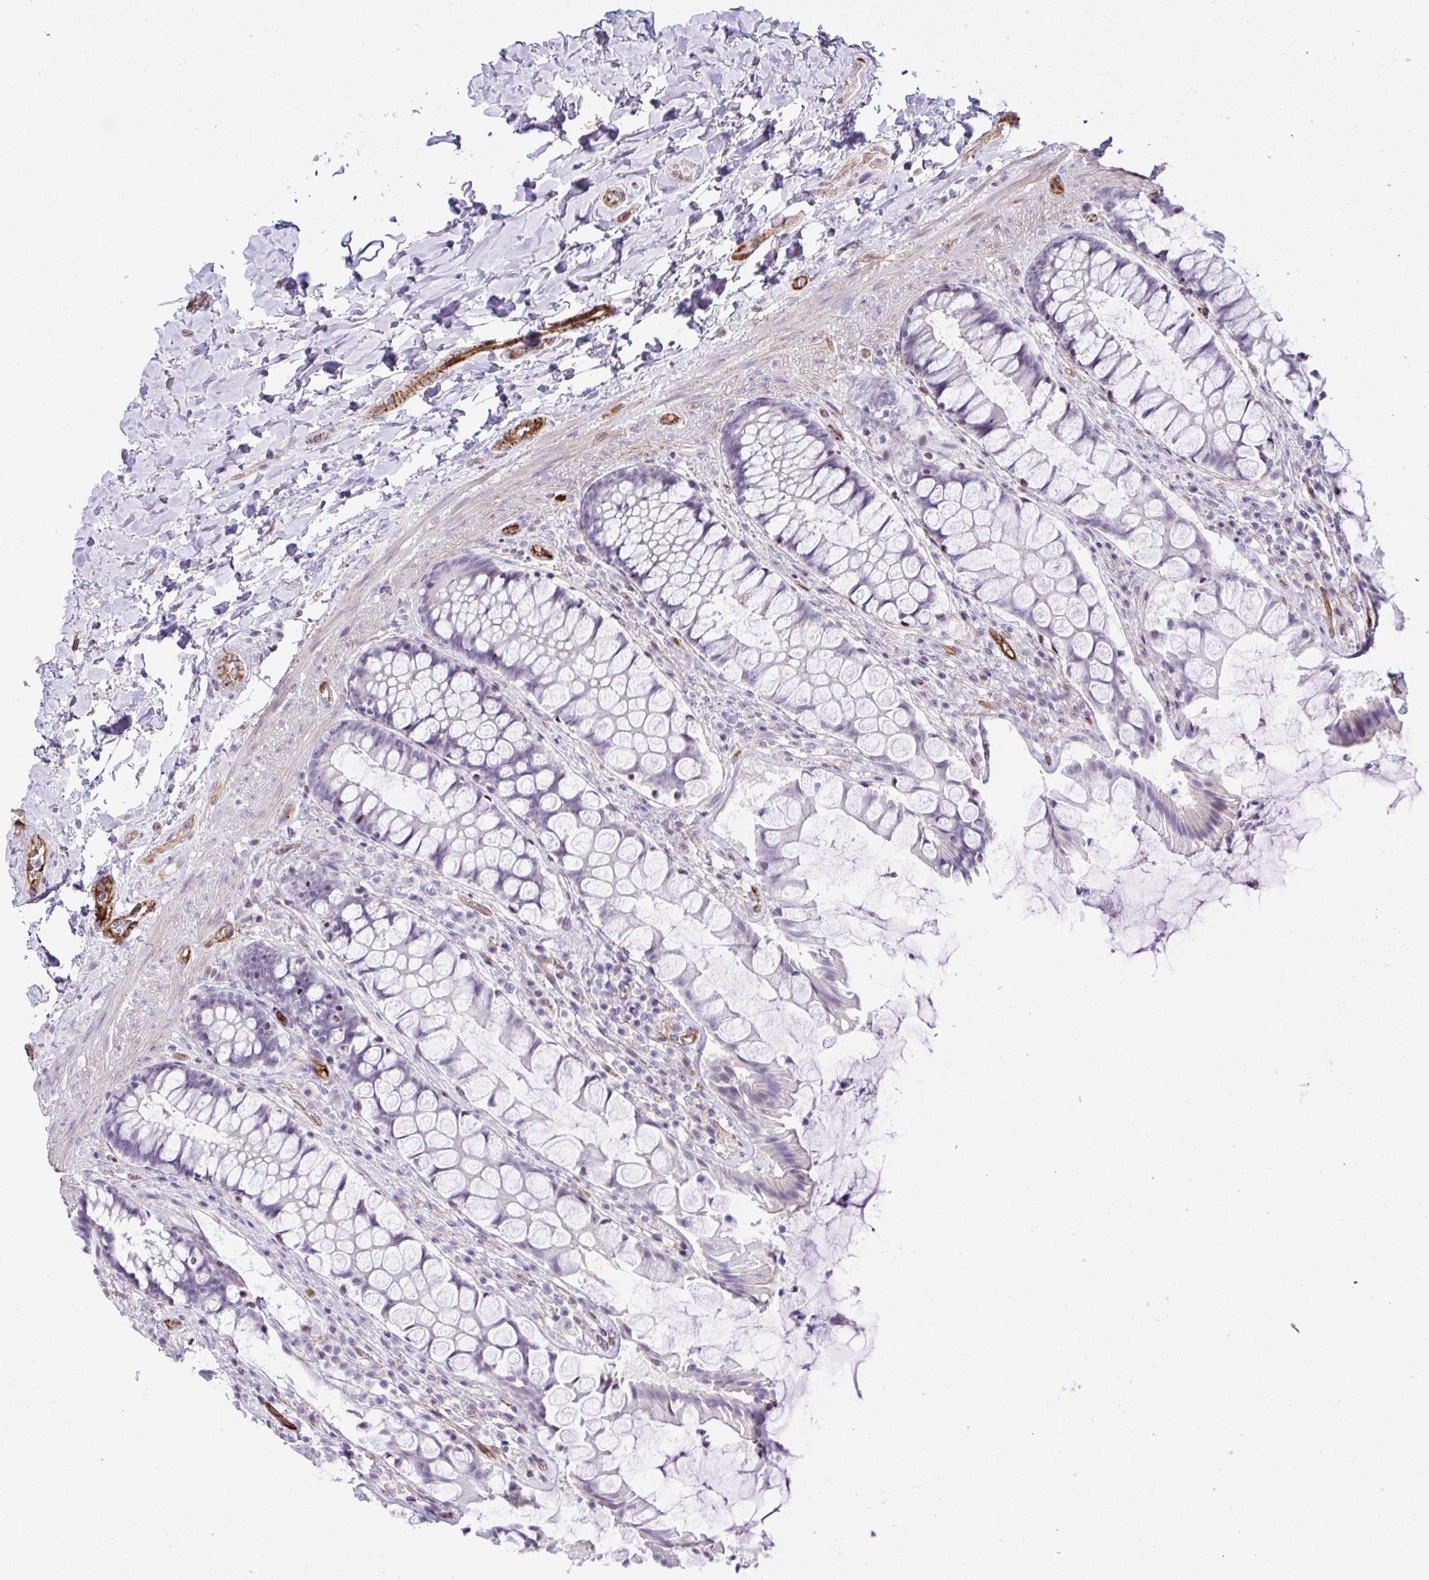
{"staining": {"intensity": "negative", "quantity": "none", "location": "none"}, "tissue": "rectum", "cell_type": "Glandular cells", "image_type": "normal", "snomed": [{"axis": "morphology", "description": "Normal tissue, NOS"}, {"axis": "topography", "description": "Rectum"}], "caption": "The immunohistochemistry (IHC) image has no significant expression in glandular cells of rectum. (DAB immunohistochemistry (IHC) visualized using brightfield microscopy, high magnification).", "gene": "FBXO34", "patient": {"sex": "female", "age": 58}}